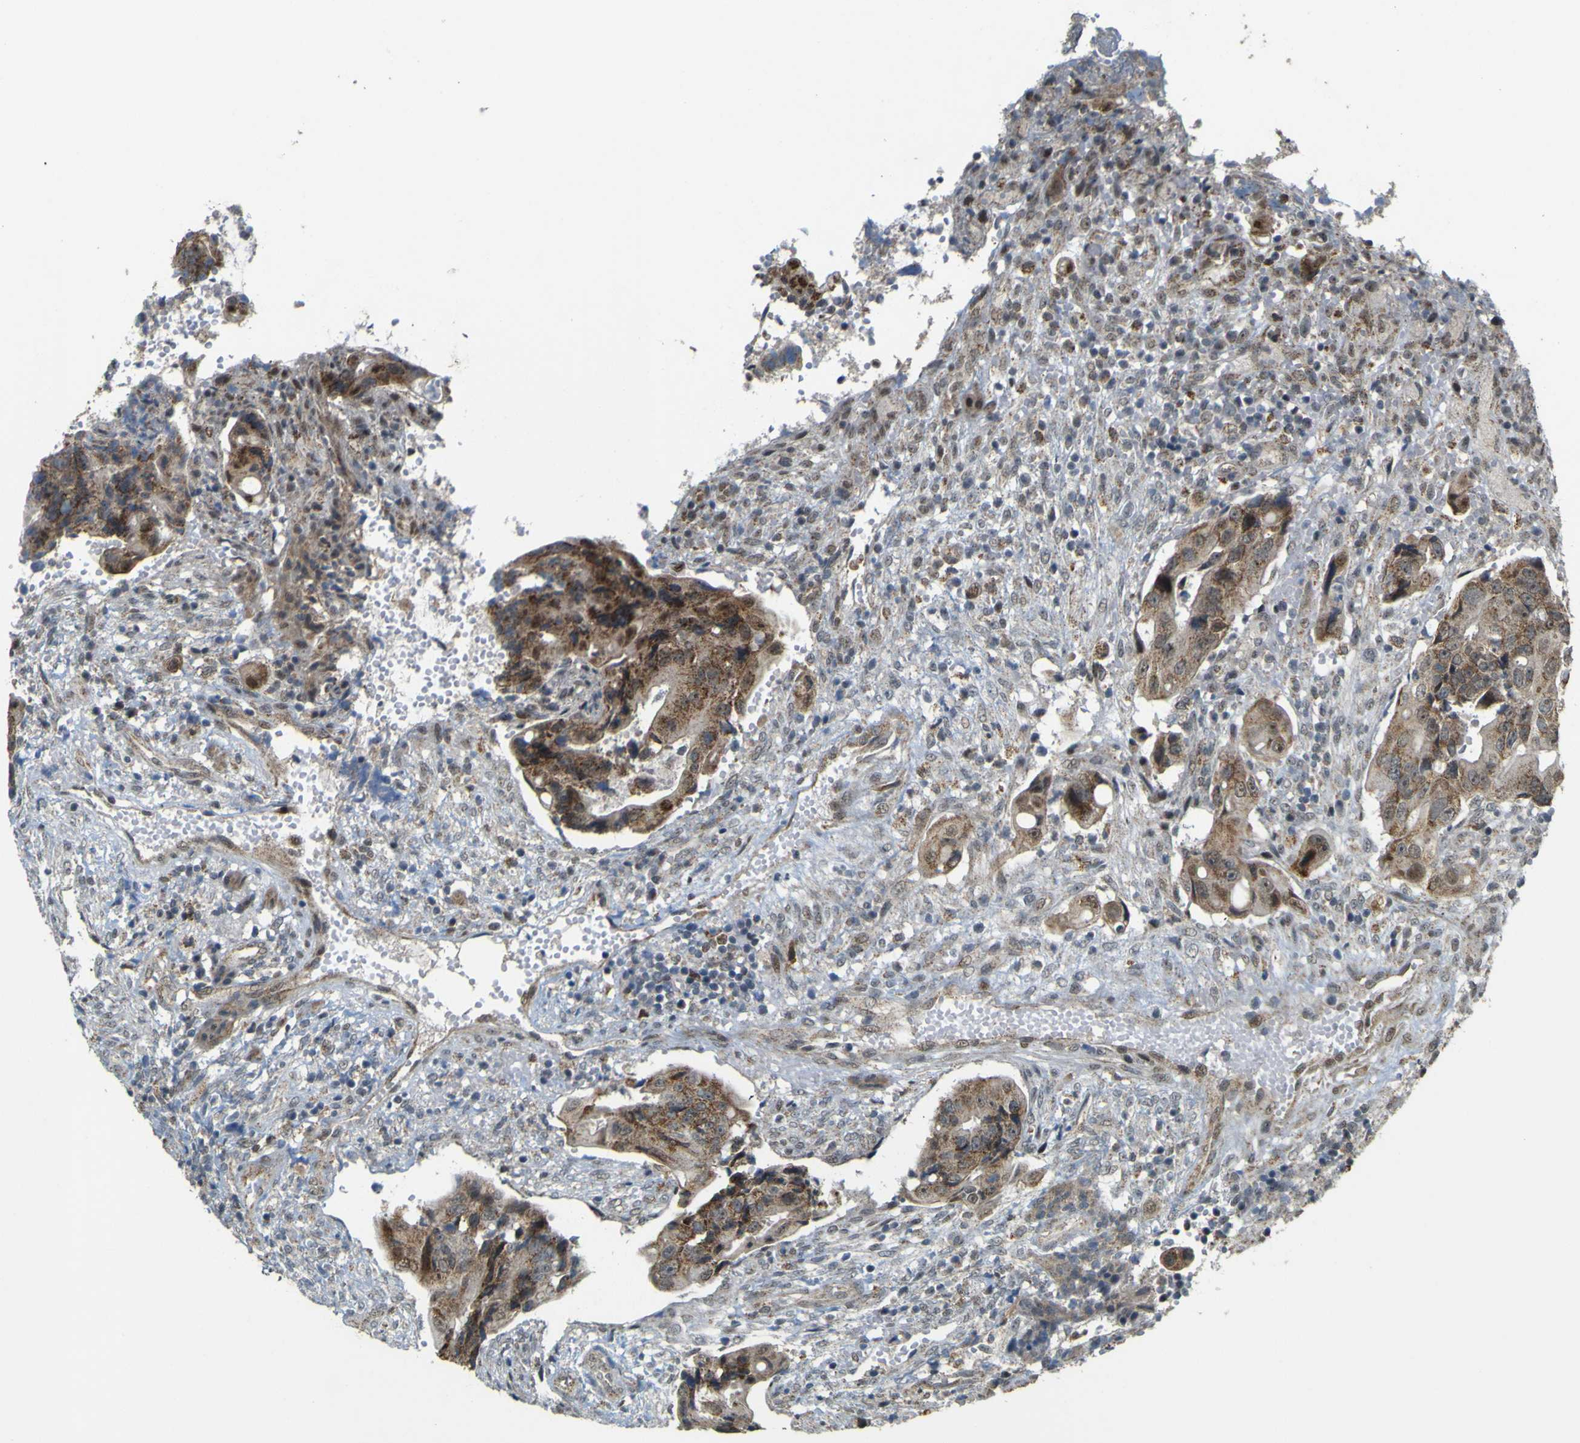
{"staining": {"intensity": "strong", "quantity": ">75%", "location": "cytoplasmic/membranous"}, "tissue": "colorectal cancer", "cell_type": "Tumor cells", "image_type": "cancer", "snomed": [{"axis": "morphology", "description": "Adenocarcinoma, NOS"}, {"axis": "topography", "description": "Colon"}], "caption": "Protein staining of colorectal cancer tissue reveals strong cytoplasmic/membranous expression in about >75% of tumor cells.", "gene": "ACBD5", "patient": {"sex": "female", "age": 57}}